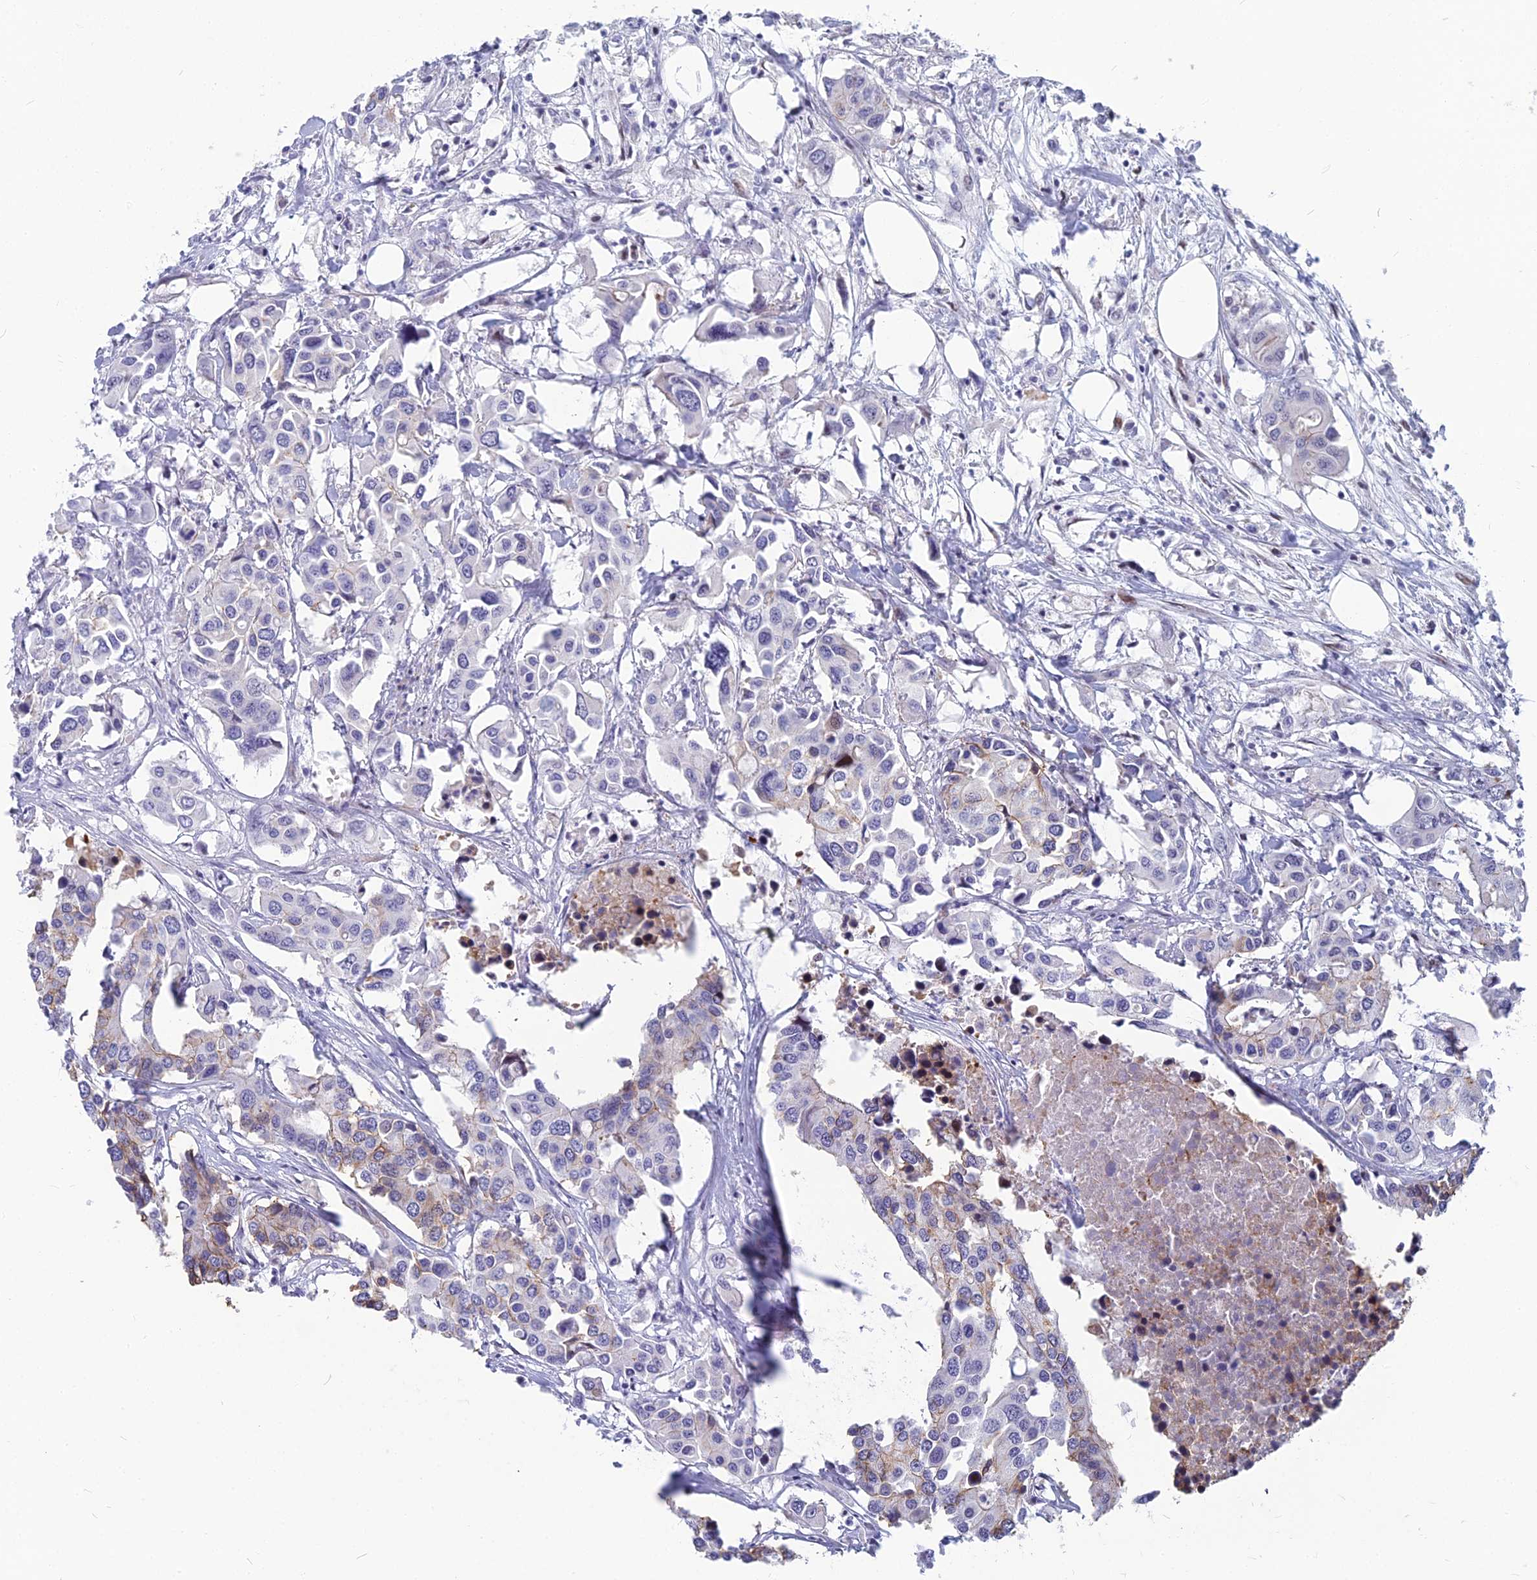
{"staining": {"intensity": "weak", "quantity": "<25%", "location": "cytoplasmic/membranous"}, "tissue": "colorectal cancer", "cell_type": "Tumor cells", "image_type": "cancer", "snomed": [{"axis": "morphology", "description": "Adenocarcinoma, NOS"}, {"axis": "topography", "description": "Colon"}], "caption": "Immunohistochemical staining of human adenocarcinoma (colorectal) demonstrates no significant expression in tumor cells.", "gene": "MYBPC2", "patient": {"sex": "male", "age": 77}}